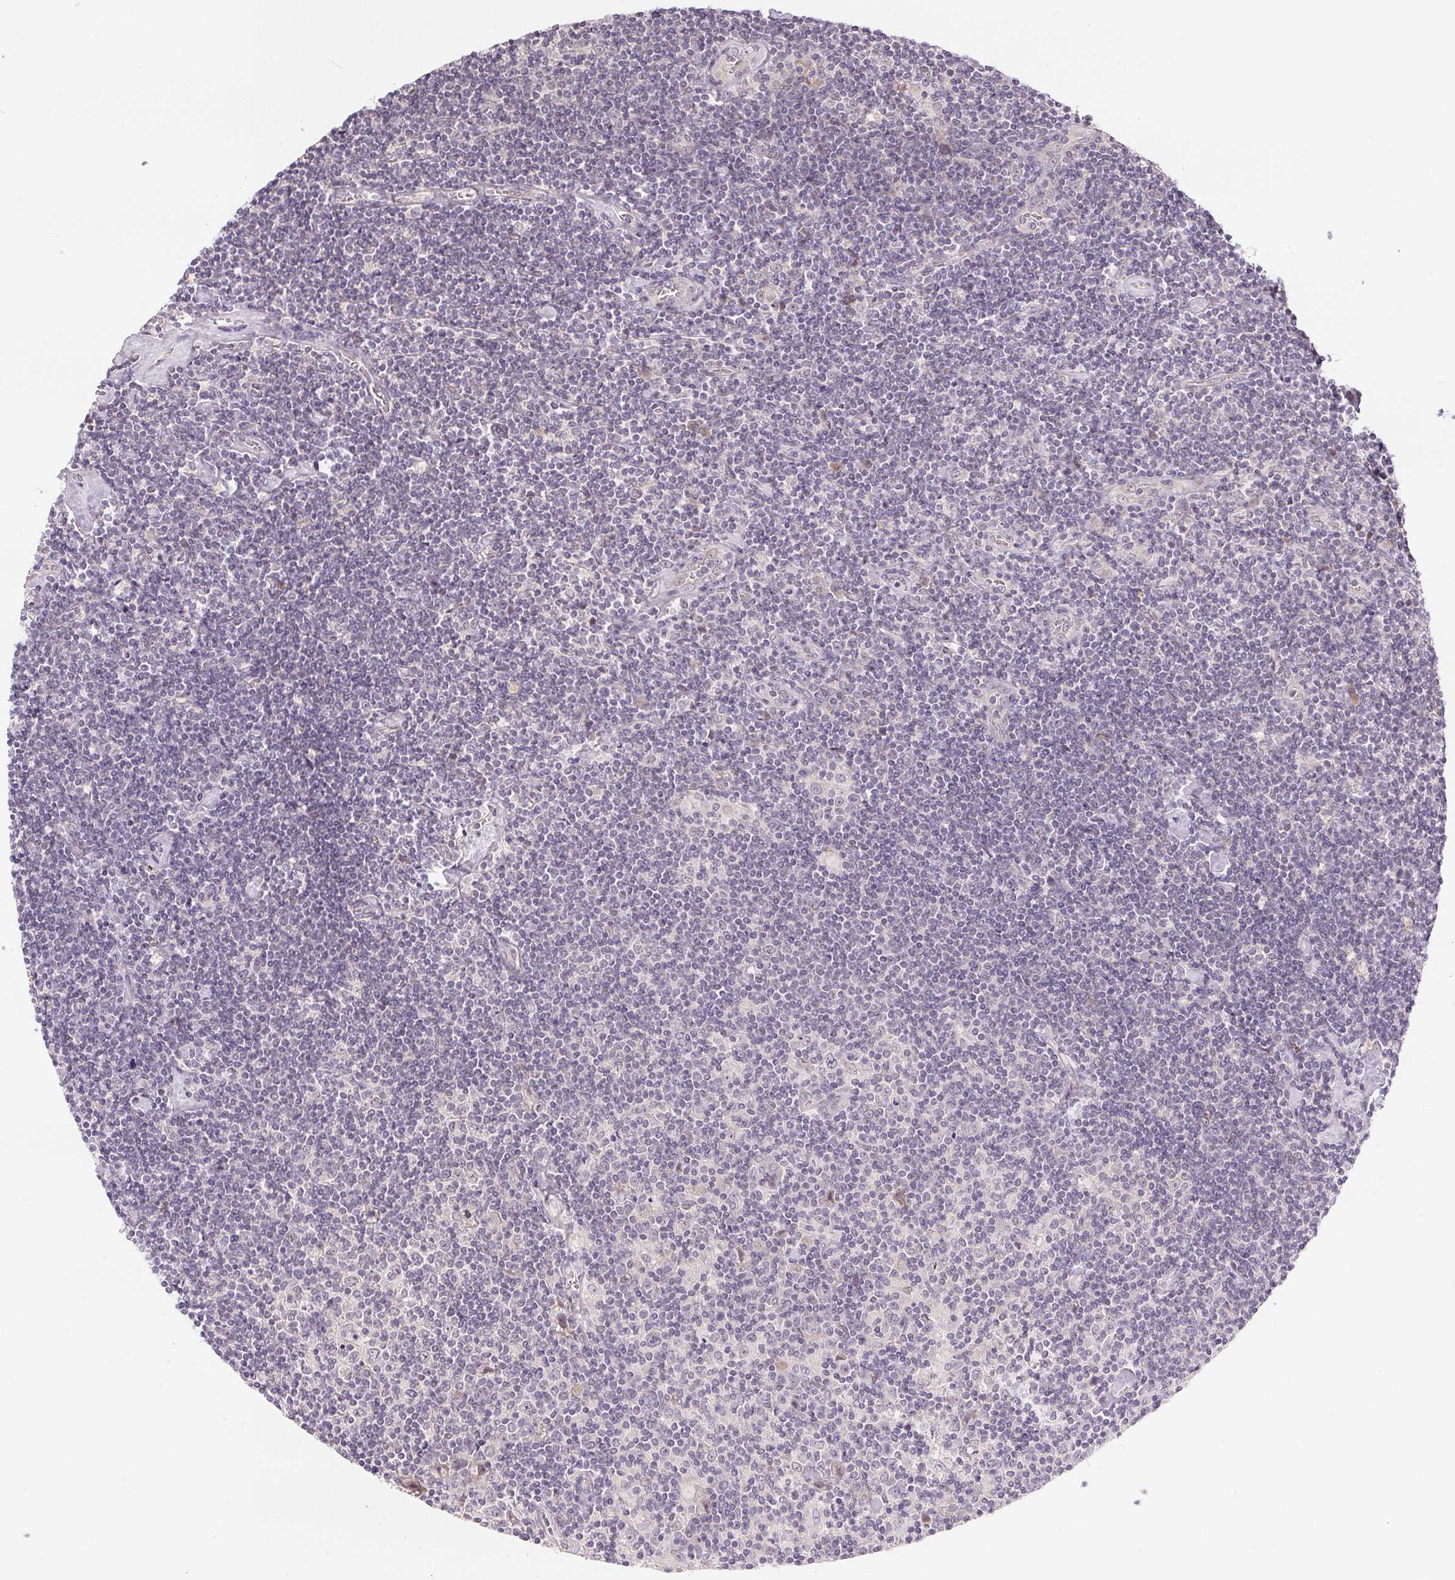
{"staining": {"intensity": "negative", "quantity": "none", "location": "none"}, "tissue": "lymphoma", "cell_type": "Tumor cells", "image_type": "cancer", "snomed": [{"axis": "morphology", "description": "Hodgkin's disease, NOS"}, {"axis": "topography", "description": "Lymph node"}], "caption": "Immunohistochemical staining of lymphoma shows no significant staining in tumor cells. (Stains: DAB immunohistochemistry with hematoxylin counter stain, Microscopy: brightfield microscopy at high magnification).", "gene": "TTC23L", "patient": {"sex": "male", "age": 40}}